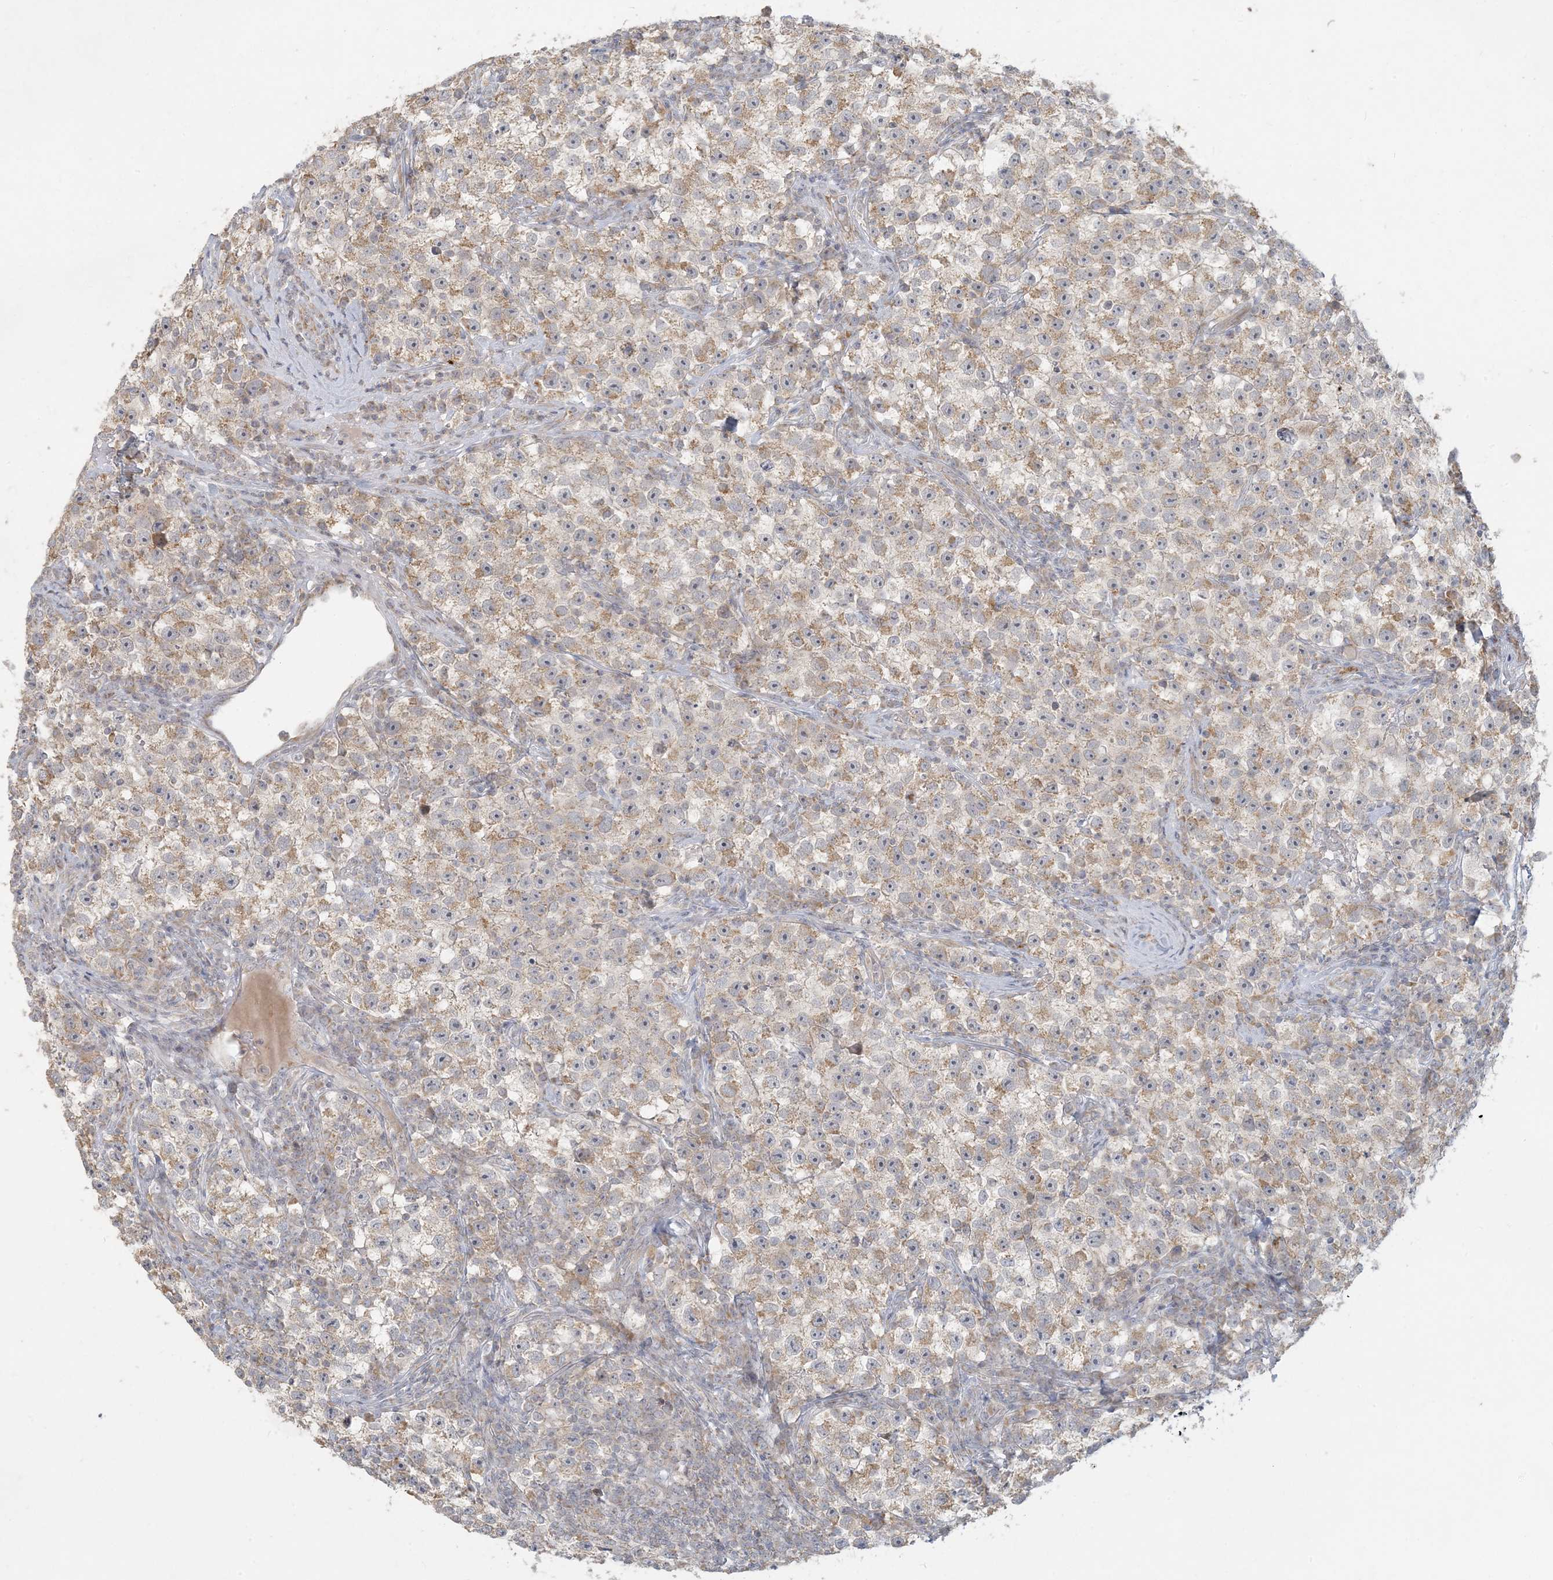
{"staining": {"intensity": "weak", "quantity": ">75%", "location": "cytoplasmic/membranous"}, "tissue": "testis cancer", "cell_type": "Tumor cells", "image_type": "cancer", "snomed": [{"axis": "morphology", "description": "Seminoma, NOS"}, {"axis": "topography", "description": "Testis"}], "caption": "The histopathology image displays immunohistochemical staining of testis cancer. There is weak cytoplasmic/membranous staining is seen in about >75% of tumor cells.", "gene": "MCAT", "patient": {"sex": "male", "age": 22}}